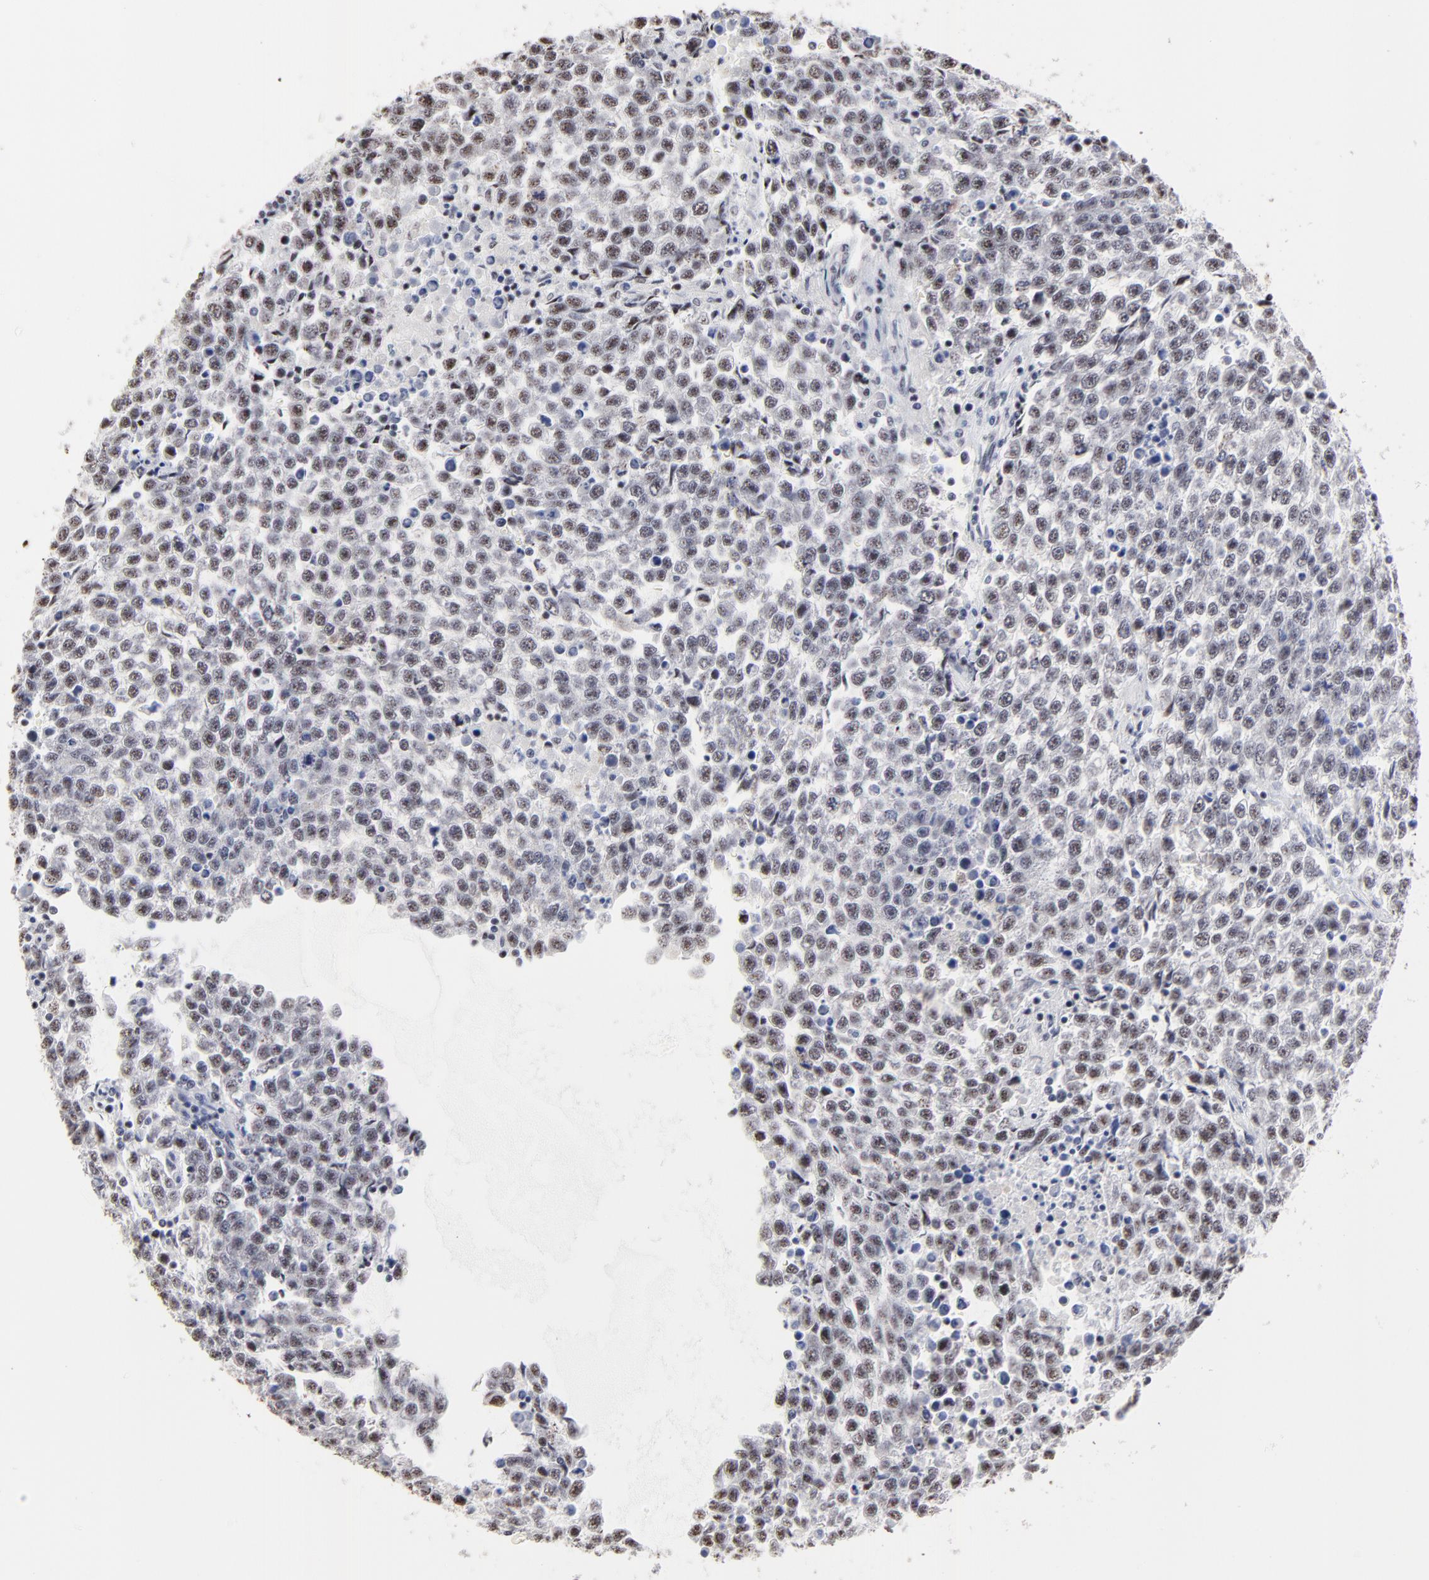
{"staining": {"intensity": "weak", "quantity": "<25%", "location": "nuclear"}, "tissue": "testis cancer", "cell_type": "Tumor cells", "image_type": "cancer", "snomed": [{"axis": "morphology", "description": "Seminoma, NOS"}, {"axis": "topography", "description": "Testis"}], "caption": "This is an immunohistochemistry (IHC) histopathology image of testis seminoma. There is no staining in tumor cells.", "gene": "MBD4", "patient": {"sex": "male", "age": 36}}